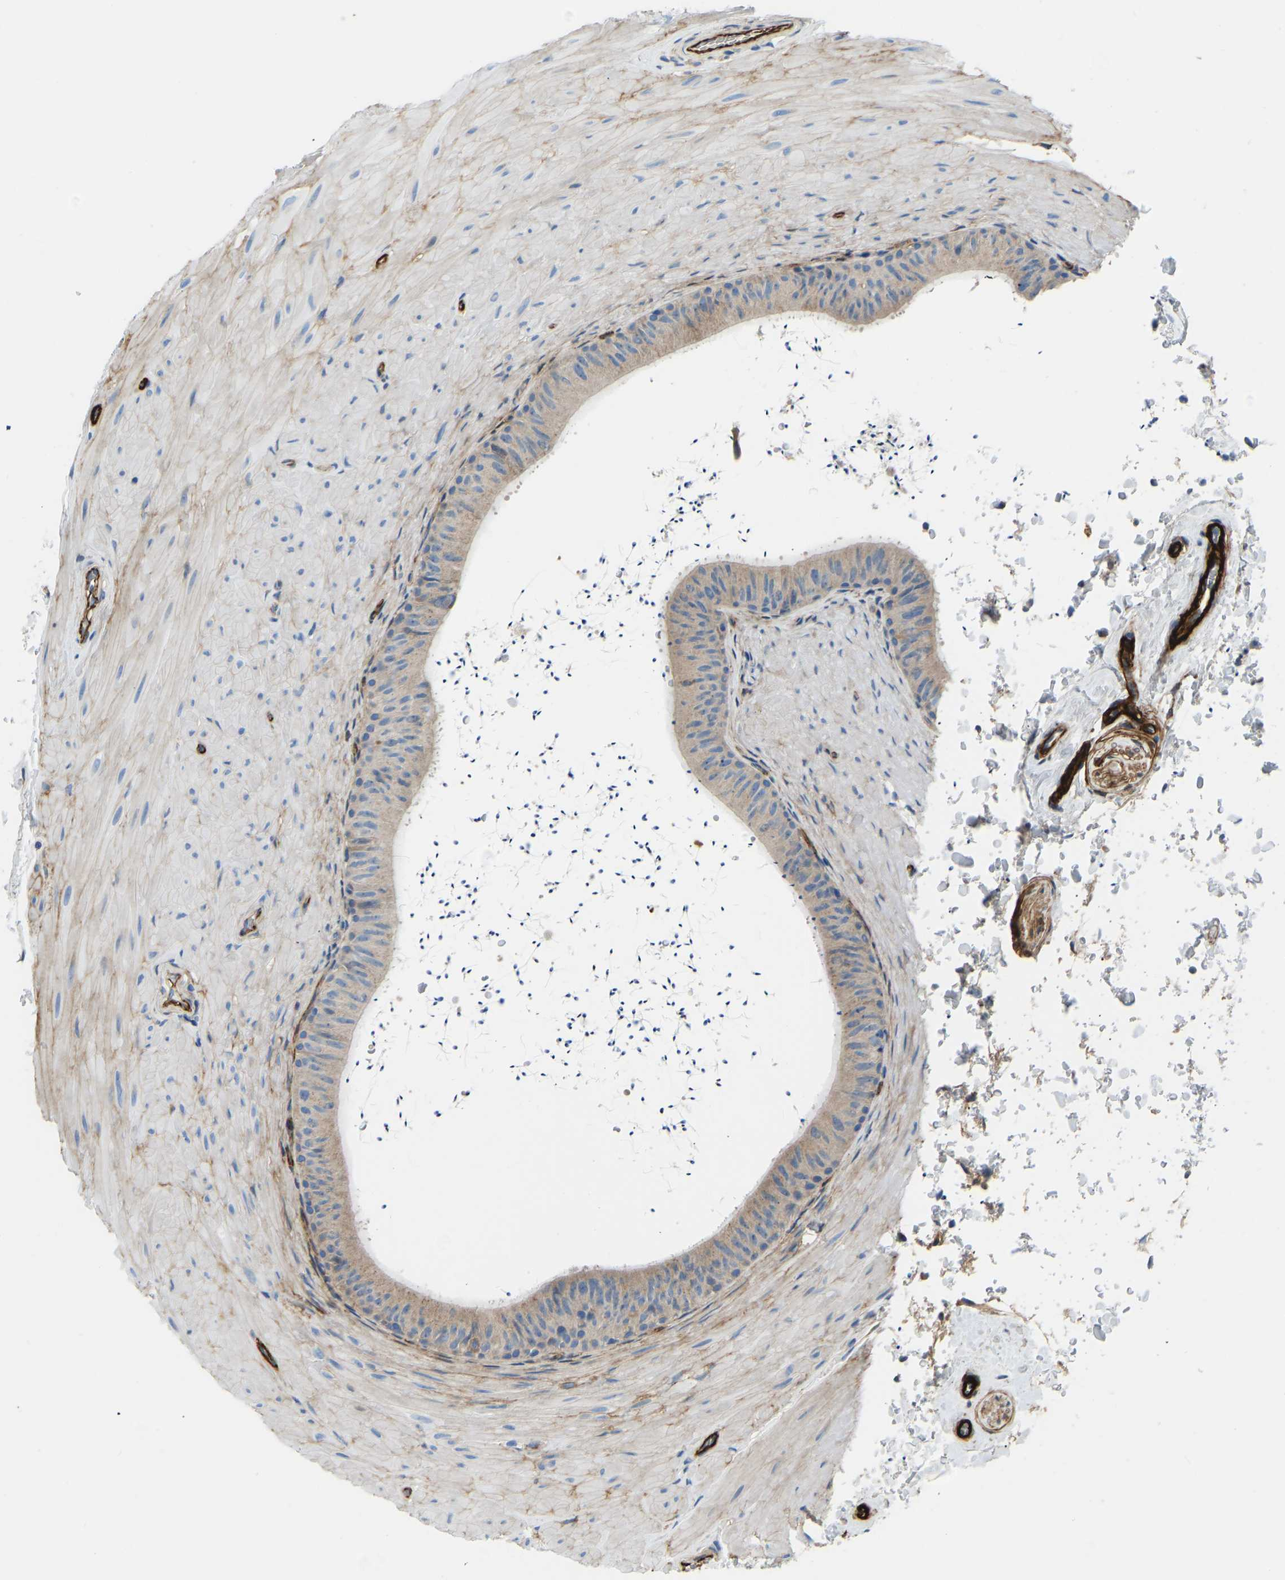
{"staining": {"intensity": "weak", "quantity": "25%-75%", "location": "cytoplasmic/membranous"}, "tissue": "epididymis", "cell_type": "Glandular cells", "image_type": "normal", "snomed": [{"axis": "morphology", "description": "Normal tissue, NOS"}, {"axis": "topography", "description": "Epididymis"}], "caption": "Immunohistochemical staining of normal human epididymis displays 25%-75% levels of weak cytoplasmic/membranous protein positivity in approximately 25%-75% of glandular cells.", "gene": "COL15A1", "patient": {"sex": "male", "age": 34}}